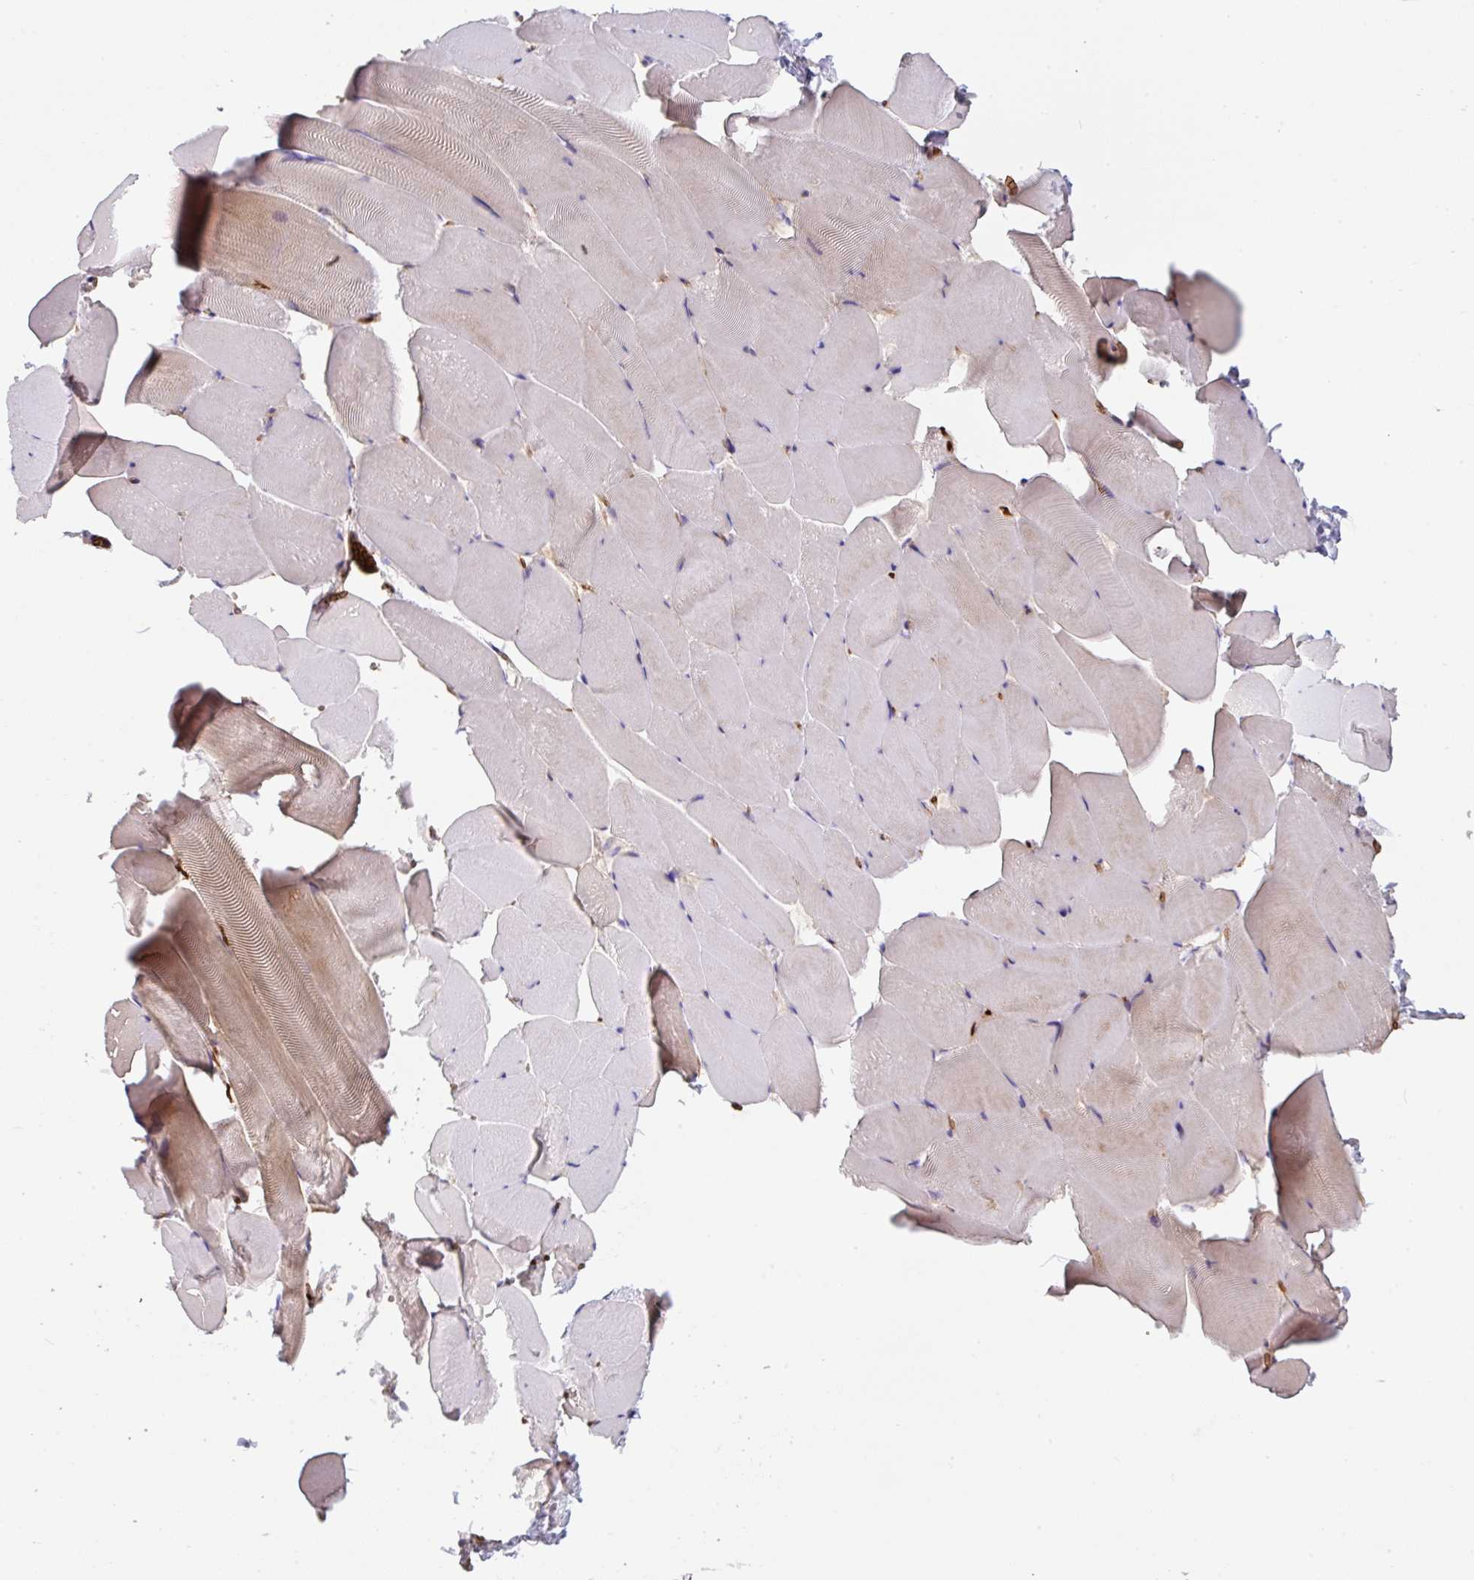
{"staining": {"intensity": "moderate", "quantity": "25%-75%", "location": "cytoplasmic/membranous"}, "tissue": "skeletal muscle", "cell_type": "Myocytes", "image_type": "normal", "snomed": [{"axis": "morphology", "description": "Normal tissue, NOS"}, {"axis": "topography", "description": "Skeletal muscle"}], "caption": "Brown immunohistochemical staining in benign human skeletal muscle exhibits moderate cytoplasmic/membranous staining in approximately 25%-75% of myocytes. The protein of interest is shown in brown color, while the nuclei are stained blue.", "gene": "APOBEC3D", "patient": {"sex": "female", "age": 64}}